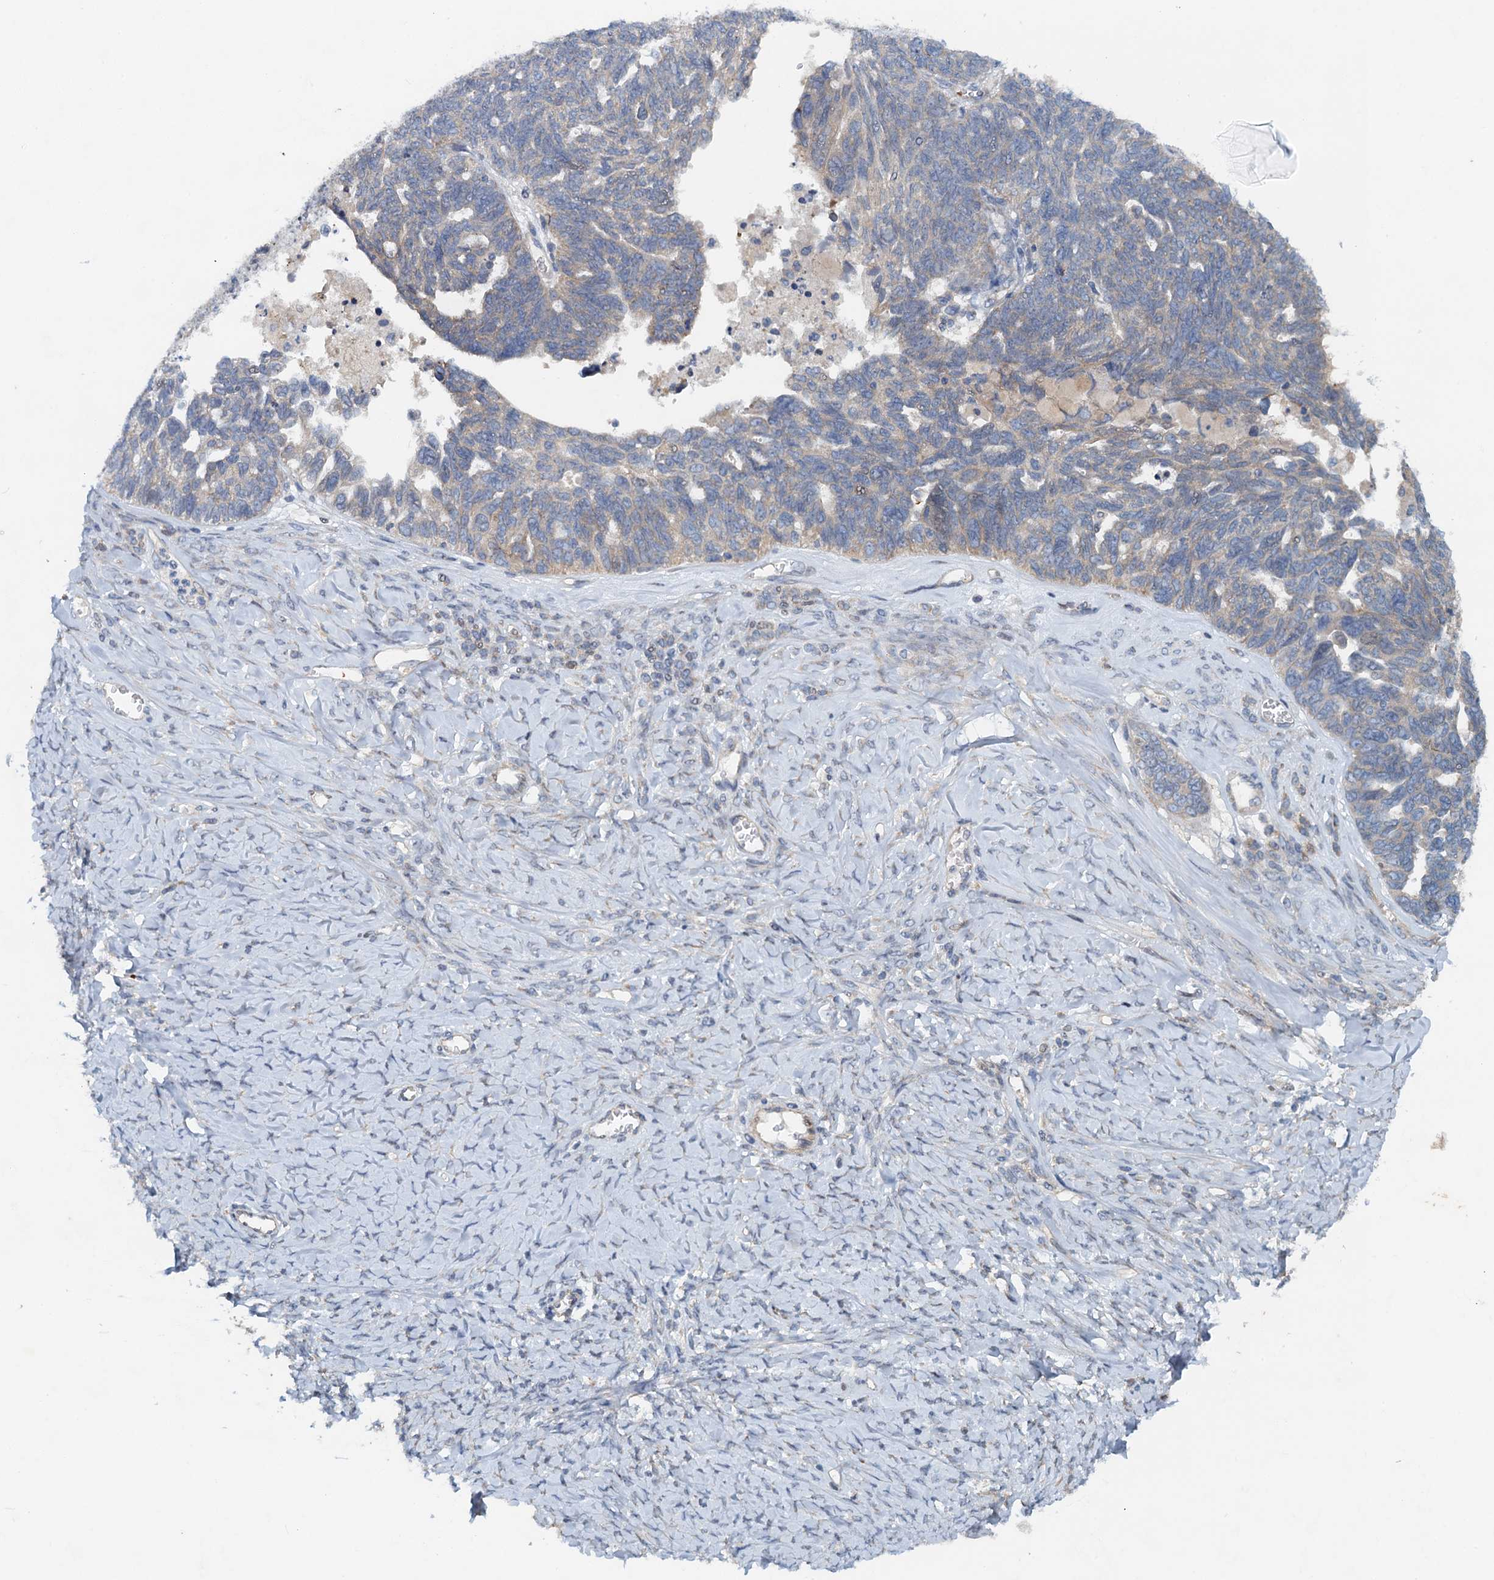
{"staining": {"intensity": "weak", "quantity": "<25%", "location": "cytoplasmic/membranous"}, "tissue": "ovarian cancer", "cell_type": "Tumor cells", "image_type": "cancer", "snomed": [{"axis": "morphology", "description": "Cystadenocarcinoma, serous, NOS"}, {"axis": "topography", "description": "Ovary"}], "caption": "This is an immunohistochemistry (IHC) micrograph of ovarian serous cystadenocarcinoma. There is no expression in tumor cells.", "gene": "NBEA", "patient": {"sex": "female", "age": 79}}